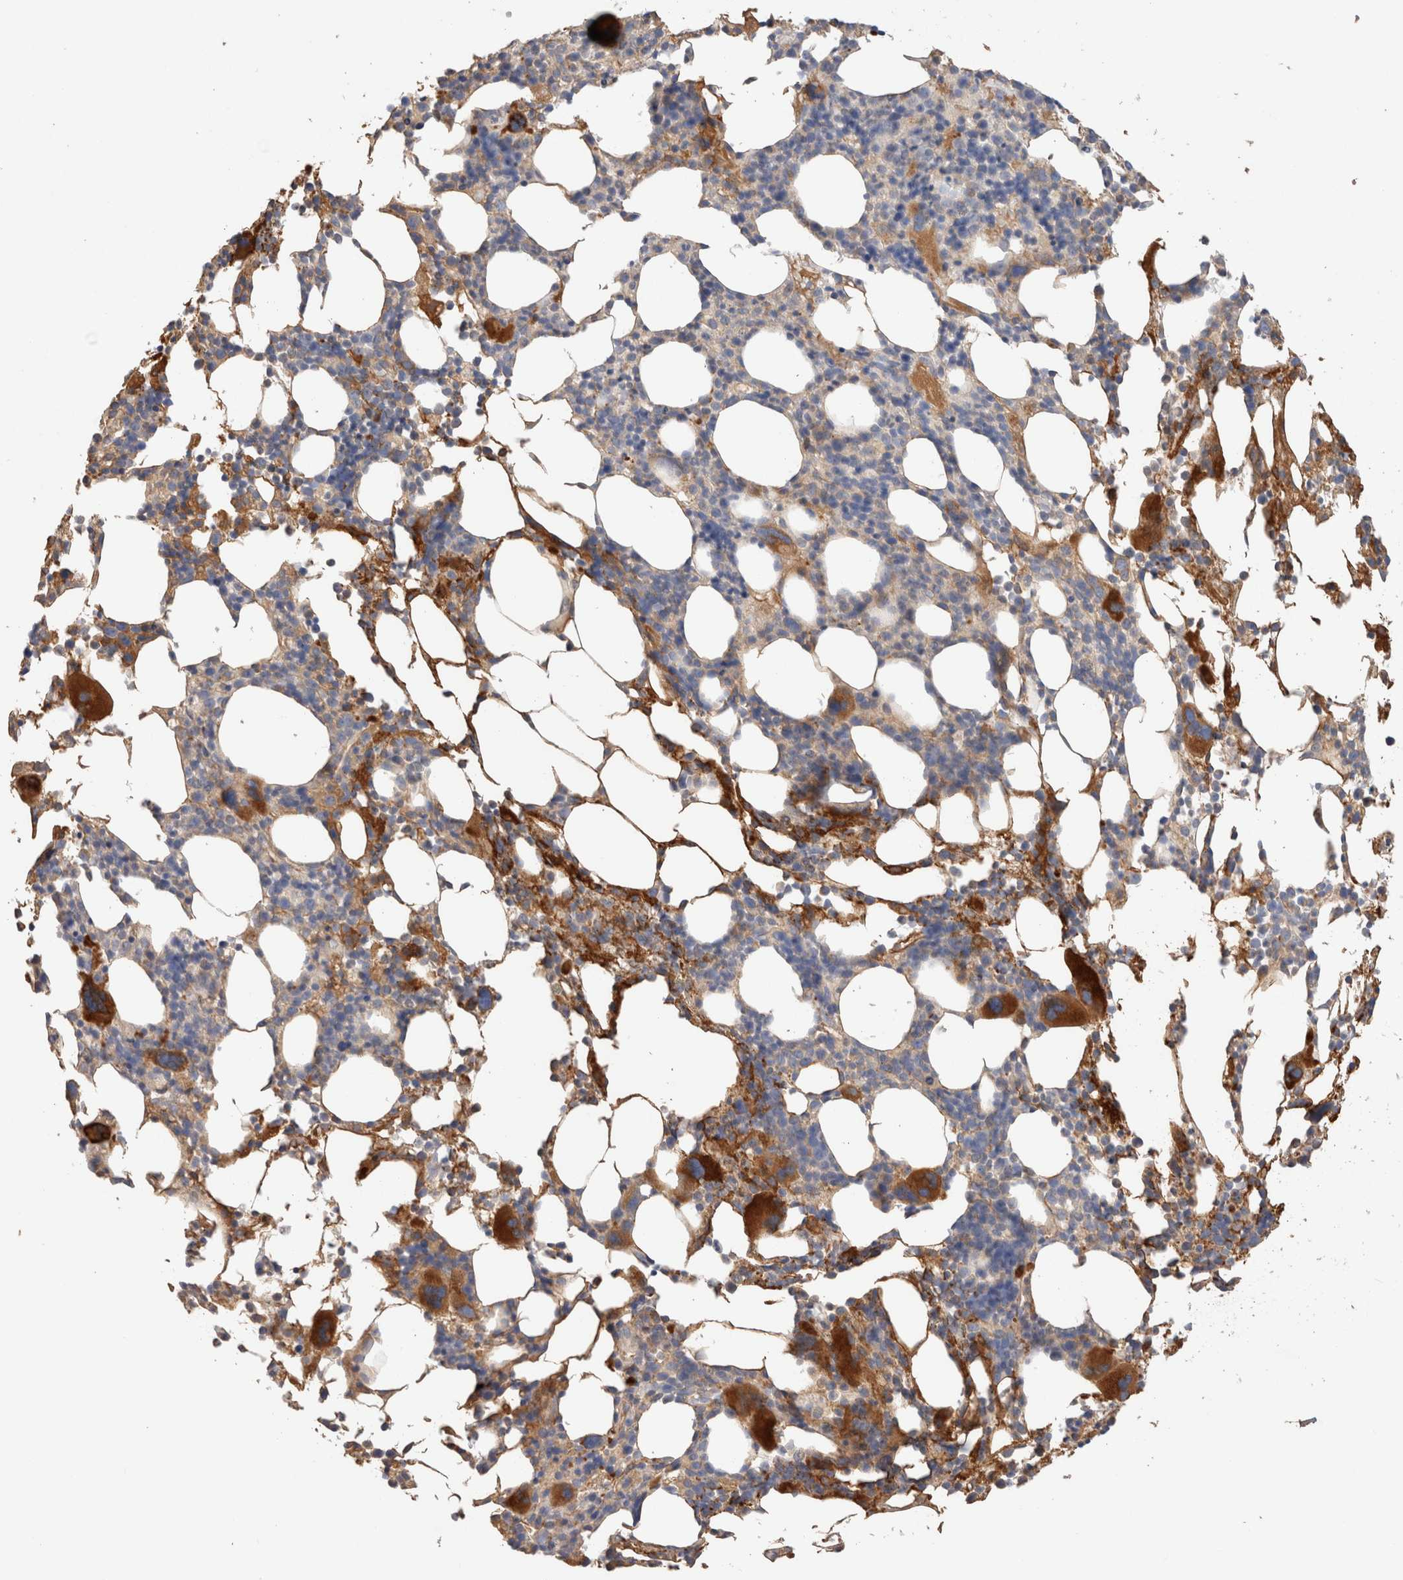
{"staining": {"intensity": "strong", "quantity": "<25%", "location": "cytoplasmic/membranous"}, "tissue": "bone marrow", "cell_type": "Hematopoietic cells", "image_type": "normal", "snomed": [{"axis": "morphology", "description": "Normal tissue, NOS"}, {"axis": "morphology", "description": "Inflammation, NOS"}, {"axis": "topography", "description": "Bone marrow"}], "caption": "Immunohistochemistry (DAB (3,3'-diaminobenzidine)) staining of normal bone marrow demonstrates strong cytoplasmic/membranous protein expression in about <25% of hematopoietic cells.", "gene": "PROS1", "patient": {"sex": "male", "age": 55}}